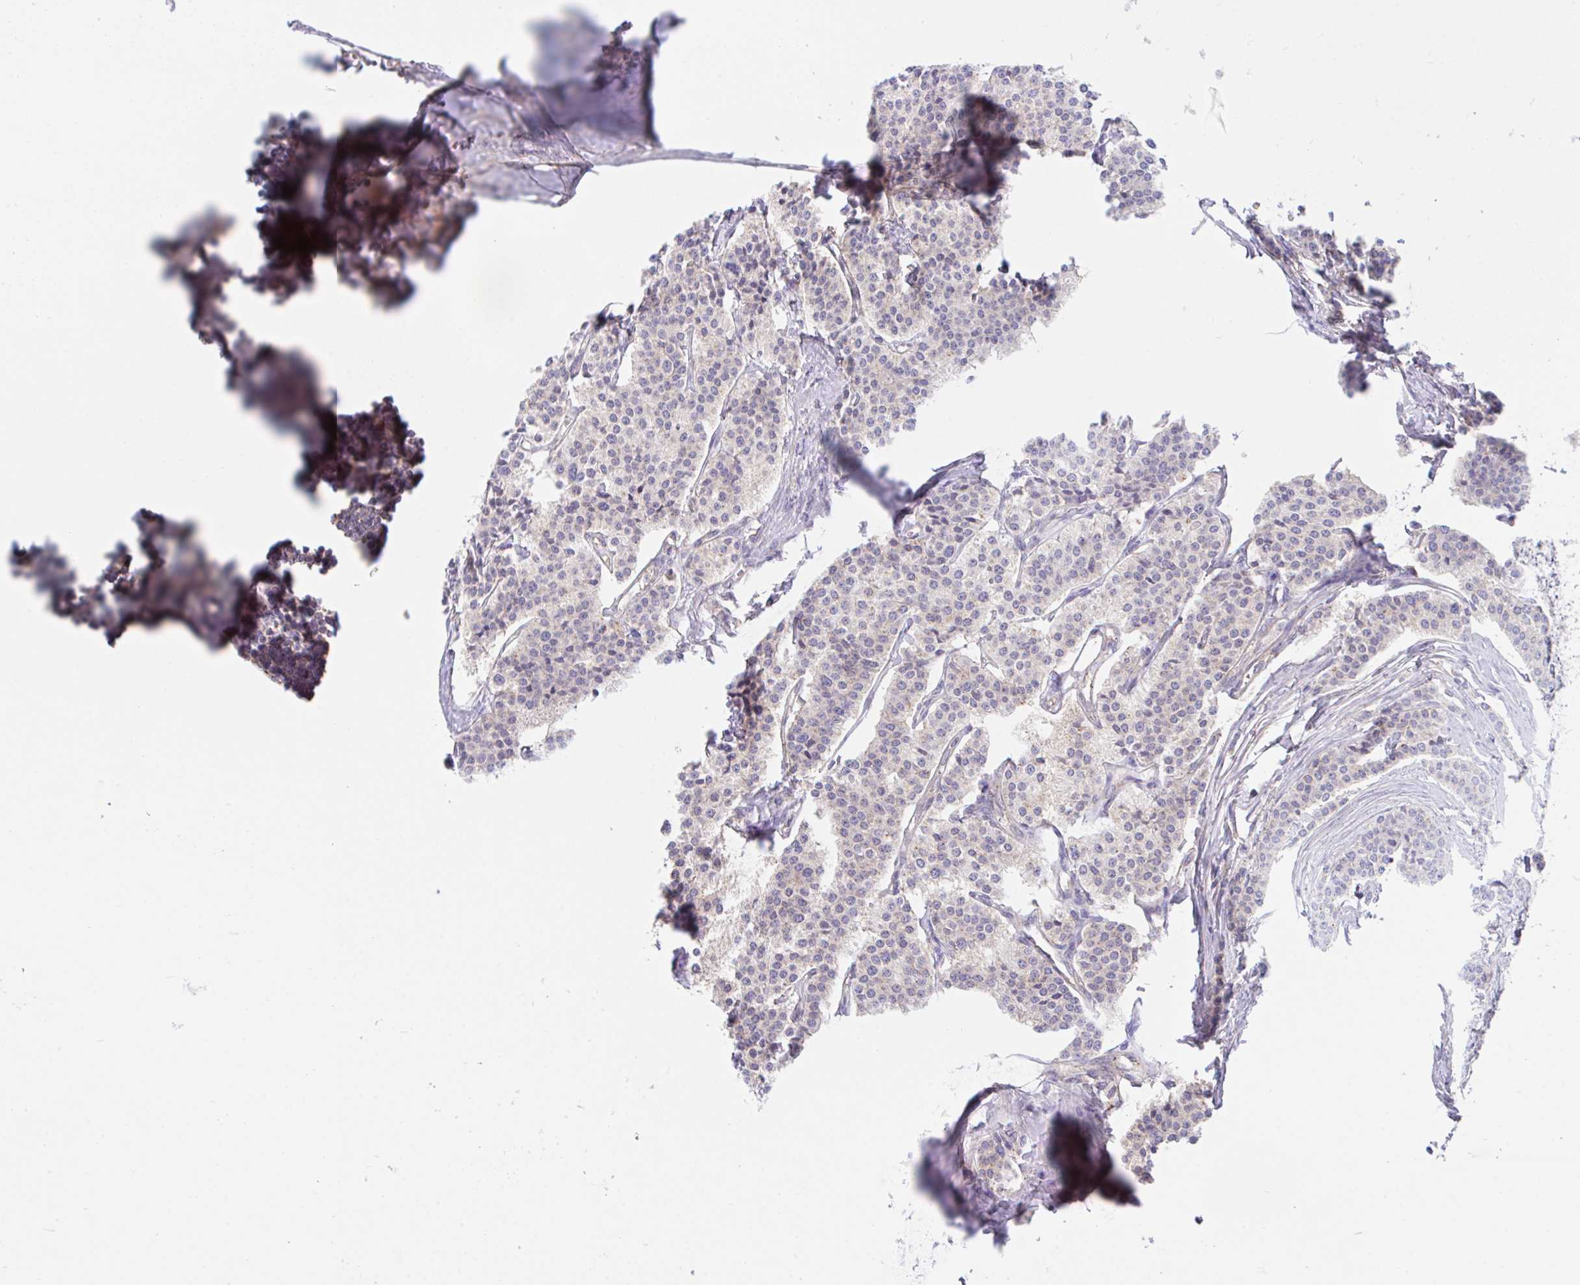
{"staining": {"intensity": "negative", "quantity": "none", "location": "none"}, "tissue": "carcinoid", "cell_type": "Tumor cells", "image_type": "cancer", "snomed": [{"axis": "morphology", "description": "Carcinoid, malignant, NOS"}, {"axis": "topography", "description": "Small intestine"}], "caption": "The IHC photomicrograph has no significant positivity in tumor cells of malignant carcinoid tissue.", "gene": "ZBED3", "patient": {"sex": "male", "age": 63}}